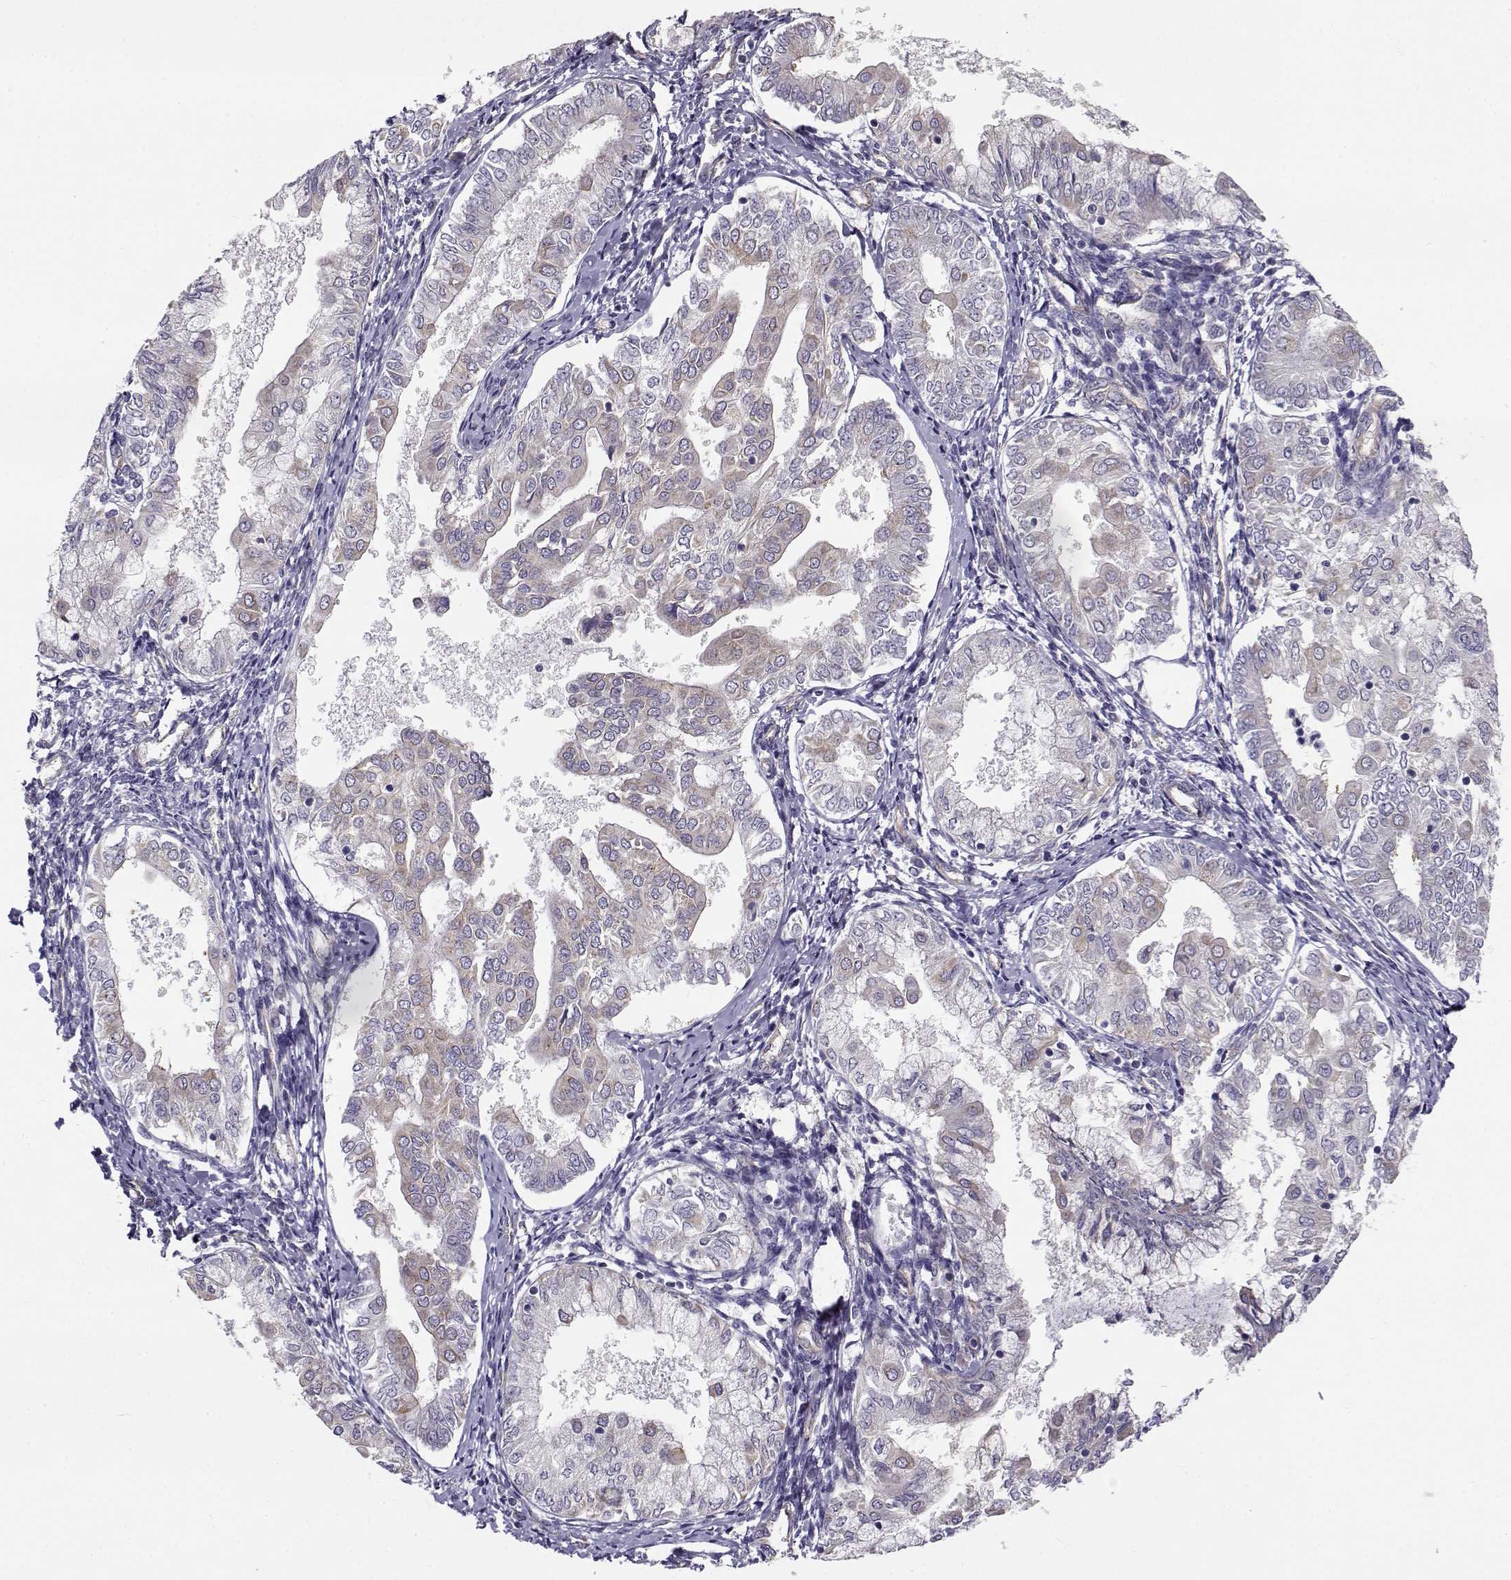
{"staining": {"intensity": "weak", "quantity": "<25%", "location": "cytoplasmic/membranous"}, "tissue": "endometrial cancer", "cell_type": "Tumor cells", "image_type": "cancer", "snomed": [{"axis": "morphology", "description": "Adenocarcinoma, NOS"}, {"axis": "topography", "description": "Endometrium"}], "caption": "A high-resolution micrograph shows immunohistochemistry (IHC) staining of endometrial adenocarcinoma, which exhibits no significant positivity in tumor cells.", "gene": "BEND6", "patient": {"sex": "female", "age": 68}}